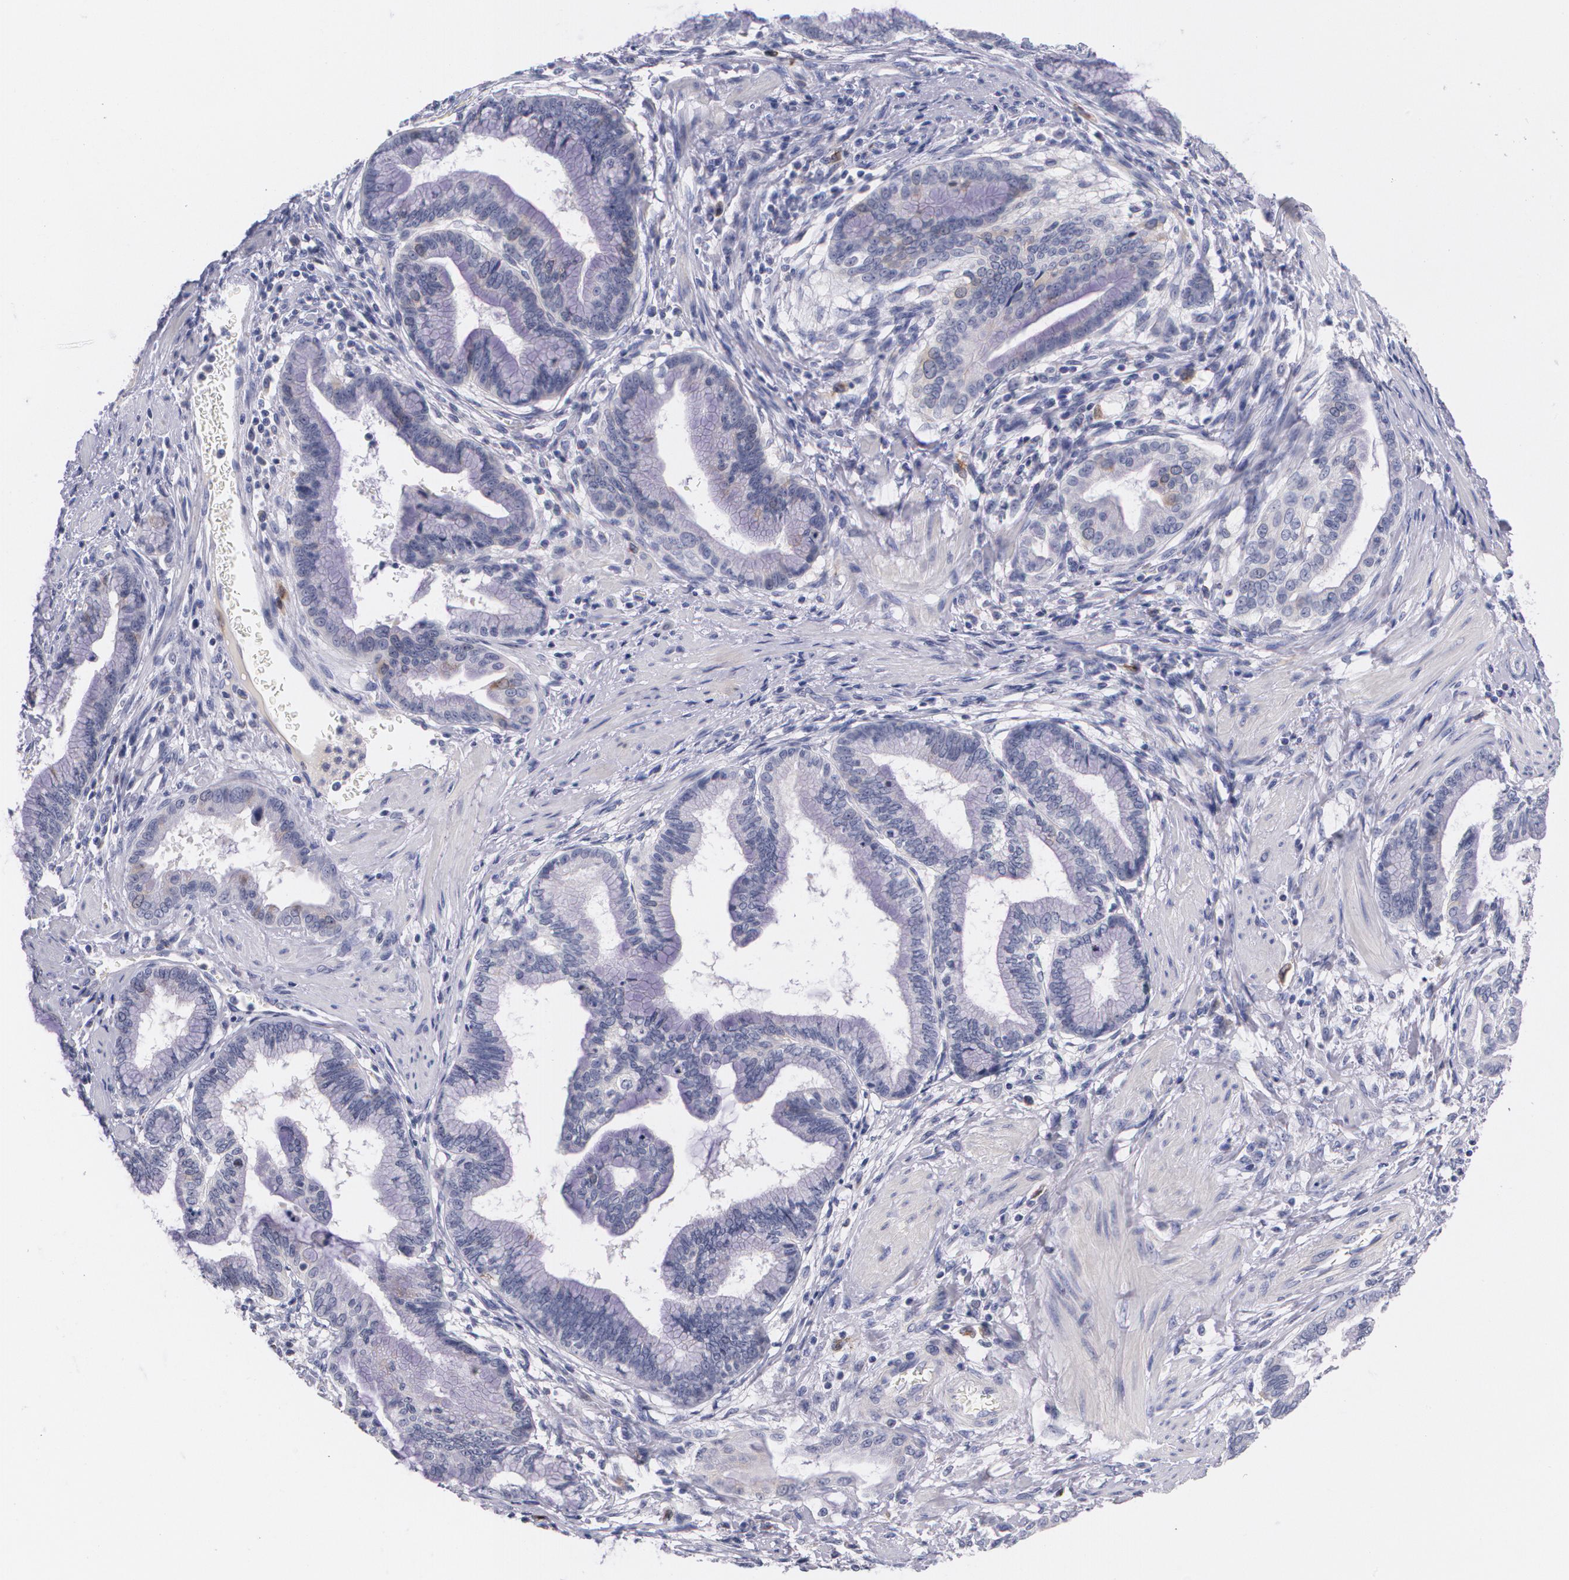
{"staining": {"intensity": "weak", "quantity": "<25%", "location": "cytoplasmic/membranous"}, "tissue": "pancreatic cancer", "cell_type": "Tumor cells", "image_type": "cancer", "snomed": [{"axis": "morphology", "description": "Adenocarcinoma, NOS"}, {"axis": "topography", "description": "Pancreas"}], "caption": "An image of human pancreatic cancer (adenocarcinoma) is negative for staining in tumor cells.", "gene": "HMMR", "patient": {"sex": "female", "age": 64}}